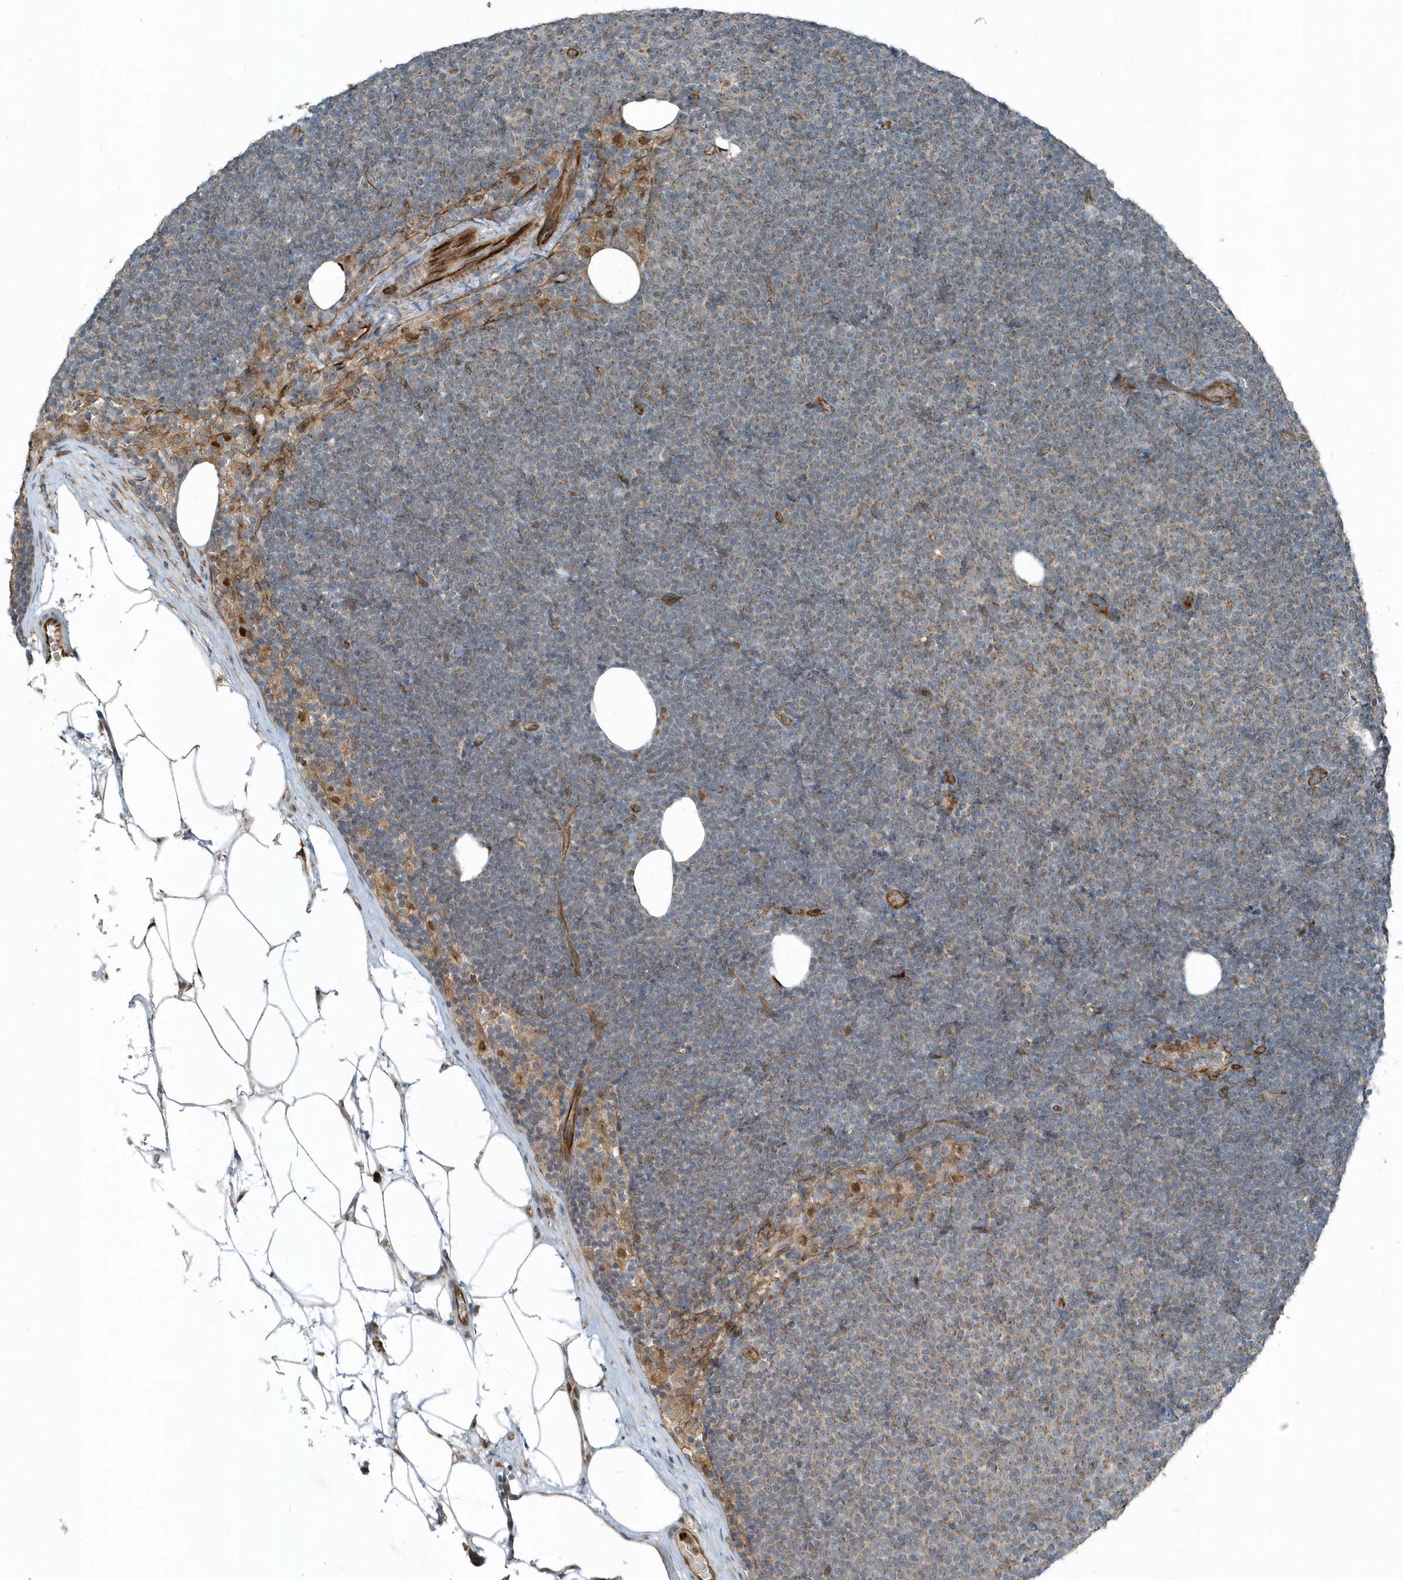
{"staining": {"intensity": "weak", "quantity": "25%-75%", "location": "cytoplasmic/membranous"}, "tissue": "lymphoma", "cell_type": "Tumor cells", "image_type": "cancer", "snomed": [{"axis": "morphology", "description": "Malignant lymphoma, non-Hodgkin's type, Low grade"}, {"axis": "topography", "description": "Lymph node"}], "caption": "Human lymphoma stained for a protein (brown) shows weak cytoplasmic/membranous positive staining in approximately 25%-75% of tumor cells.", "gene": "GCC2", "patient": {"sex": "female", "age": 53}}